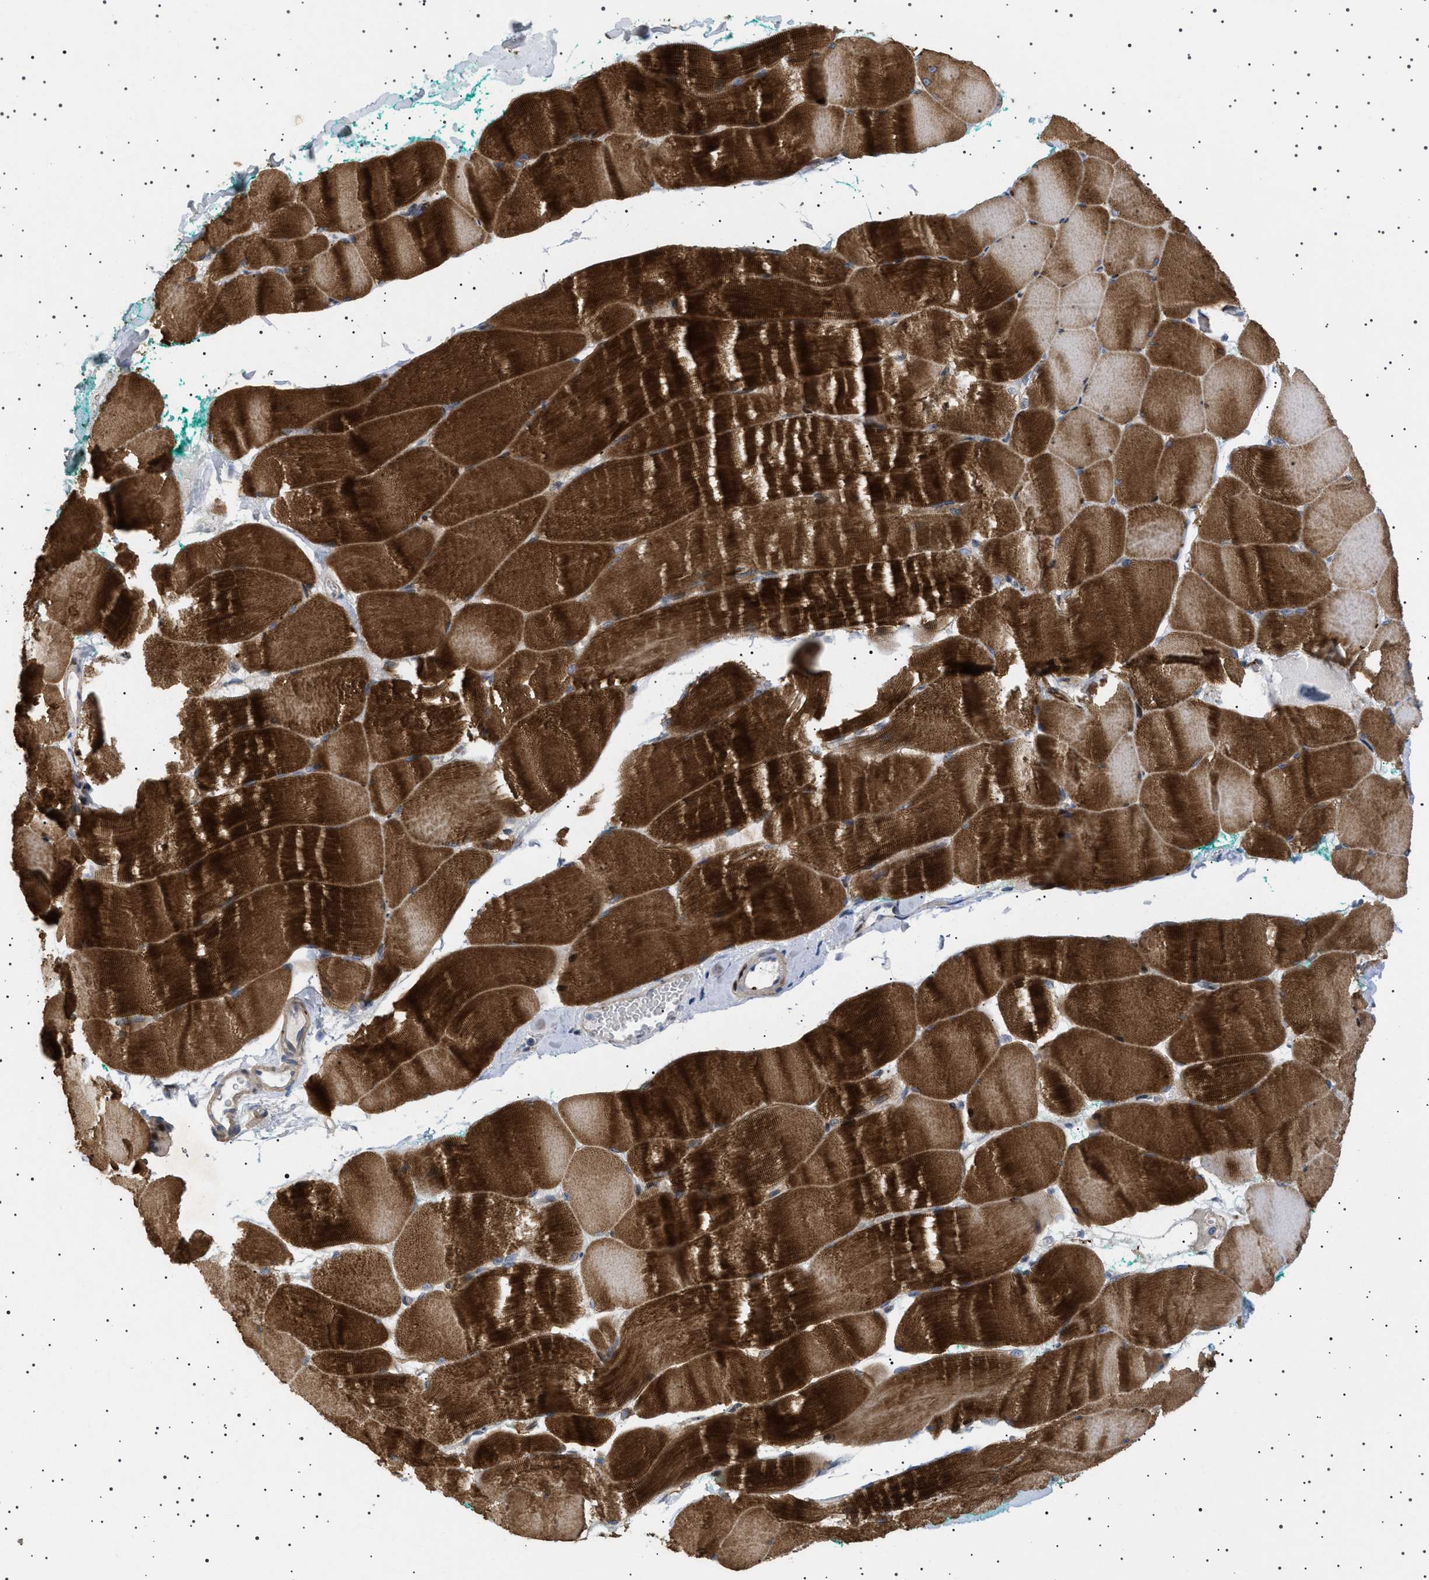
{"staining": {"intensity": "strong", "quantity": ">75%", "location": "cytoplasmic/membranous"}, "tissue": "skeletal muscle", "cell_type": "Myocytes", "image_type": "normal", "snomed": [{"axis": "morphology", "description": "Normal tissue, NOS"}, {"axis": "morphology", "description": "Squamous cell carcinoma, NOS"}, {"axis": "topography", "description": "Skeletal muscle"}], "caption": "Immunohistochemistry of unremarkable skeletal muscle exhibits high levels of strong cytoplasmic/membranous staining in approximately >75% of myocytes.", "gene": "HTR1A", "patient": {"sex": "male", "age": 51}}